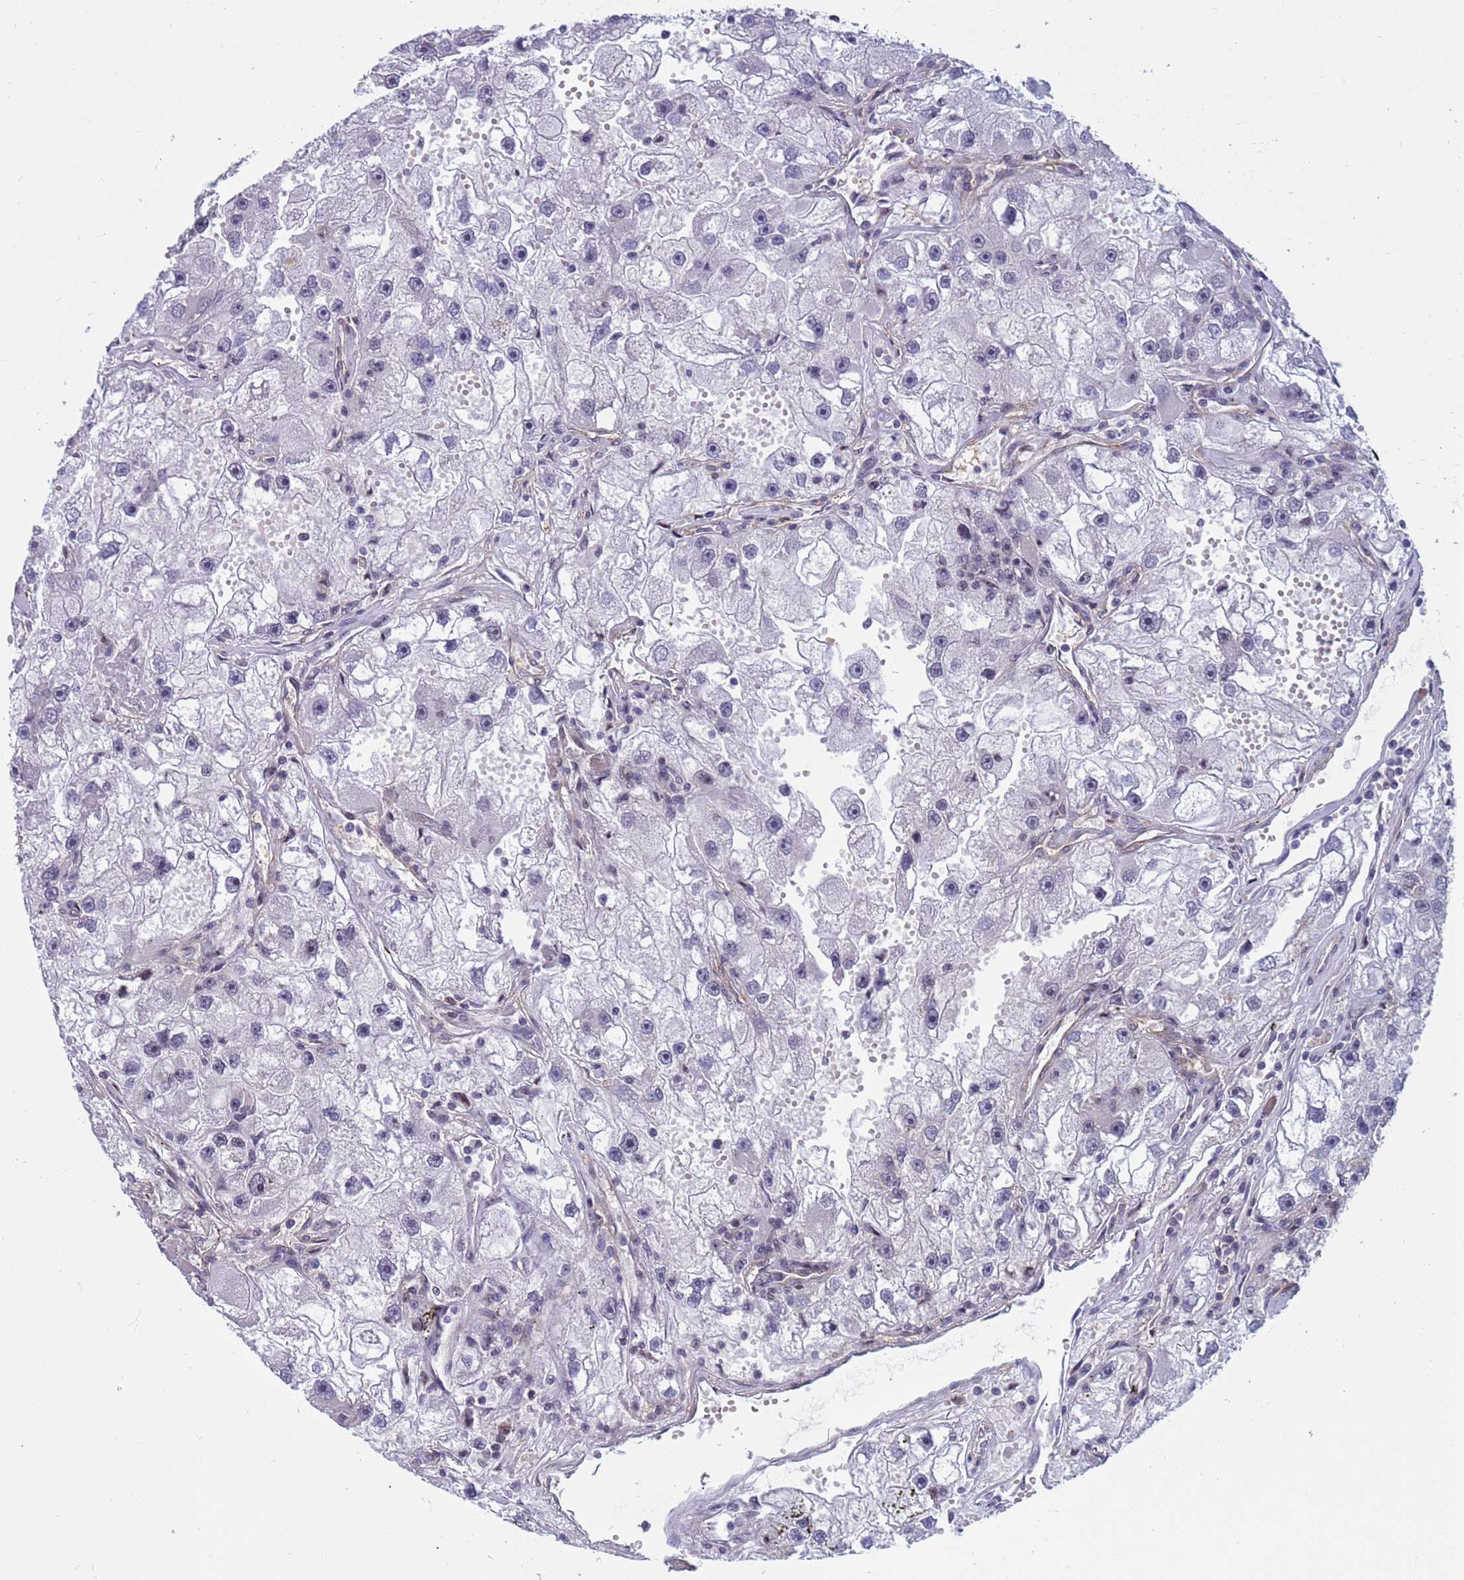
{"staining": {"intensity": "negative", "quantity": "none", "location": "none"}, "tissue": "renal cancer", "cell_type": "Tumor cells", "image_type": "cancer", "snomed": [{"axis": "morphology", "description": "Adenocarcinoma, NOS"}, {"axis": "topography", "description": "Kidney"}], "caption": "A photomicrograph of human adenocarcinoma (renal) is negative for staining in tumor cells.", "gene": "NSL1", "patient": {"sex": "male", "age": 63}}